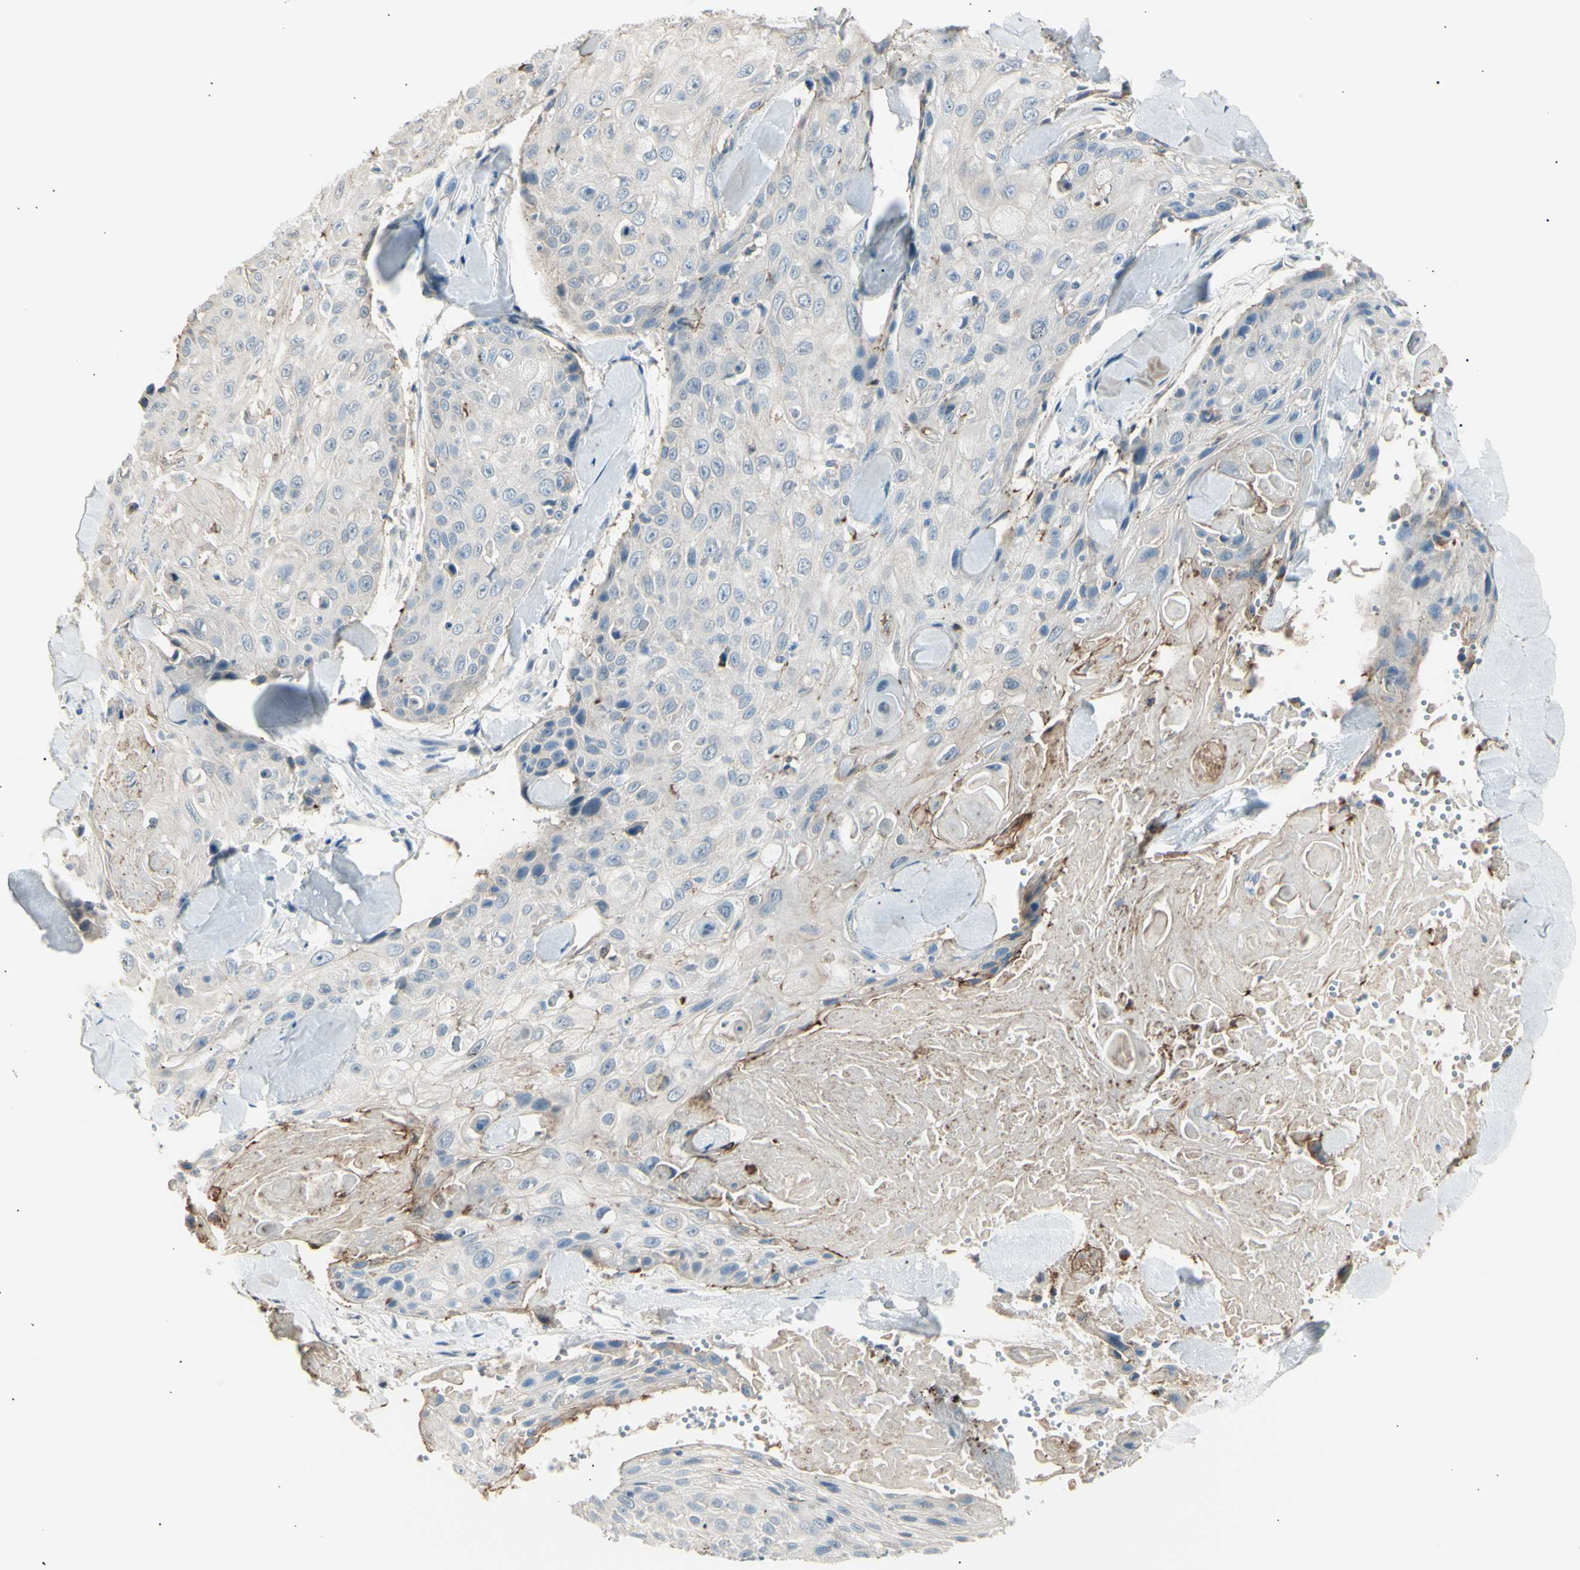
{"staining": {"intensity": "negative", "quantity": "none", "location": "none"}, "tissue": "skin cancer", "cell_type": "Tumor cells", "image_type": "cancer", "snomed": [{"axis": "morphology", "description": "Squamous cell carcinoma, NOS"}, {"axis": "topography", "description": "Skin"}], "caption": "Tumor cells are negative for protein expression in human skin cancer (squamous cell carcinoma).", "gene": "LHPP", "patient": {"sex": "male", "age": 86}}